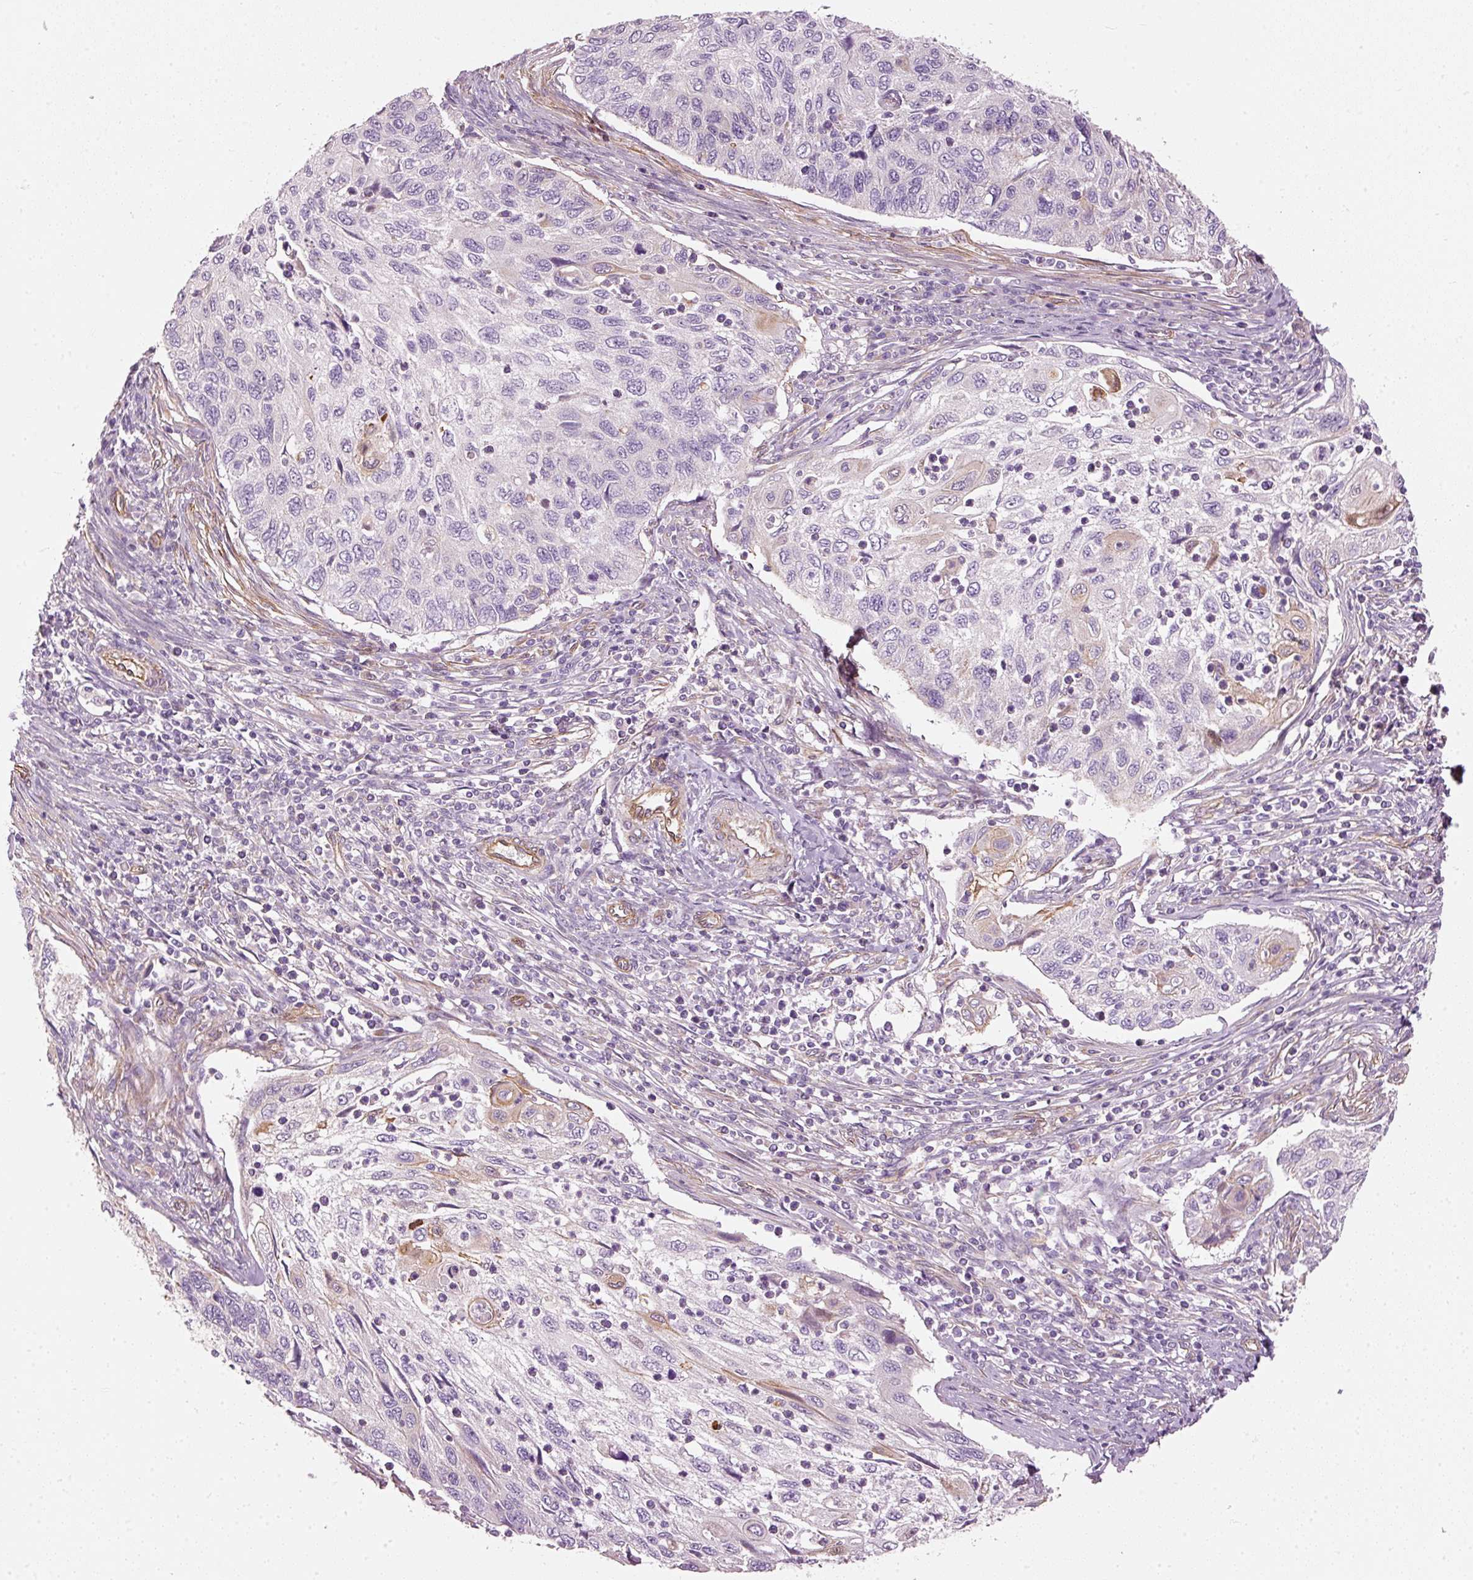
{"staining": {"intensity": "negative", "quantity": "none", "location": "none"}, "tissue": "cervical cancer", "cell_type": "Tumor cells", "image_type": "cancer", "snomed": [{"axis": "morphology", "description": "Squamous cell carcinoma, NOS"}, {"axis": "topography", "description": "Cervix"}], "caption": "An immunohistochemistry photomicrograph of cervical cancer (squamous cell carcinoma) is shown. There is no staining in tumor cells of cervical cancer (squamous cell carcinoma).", "gene": "OSR2", "patient": {"sex": "female", "age": 70}}